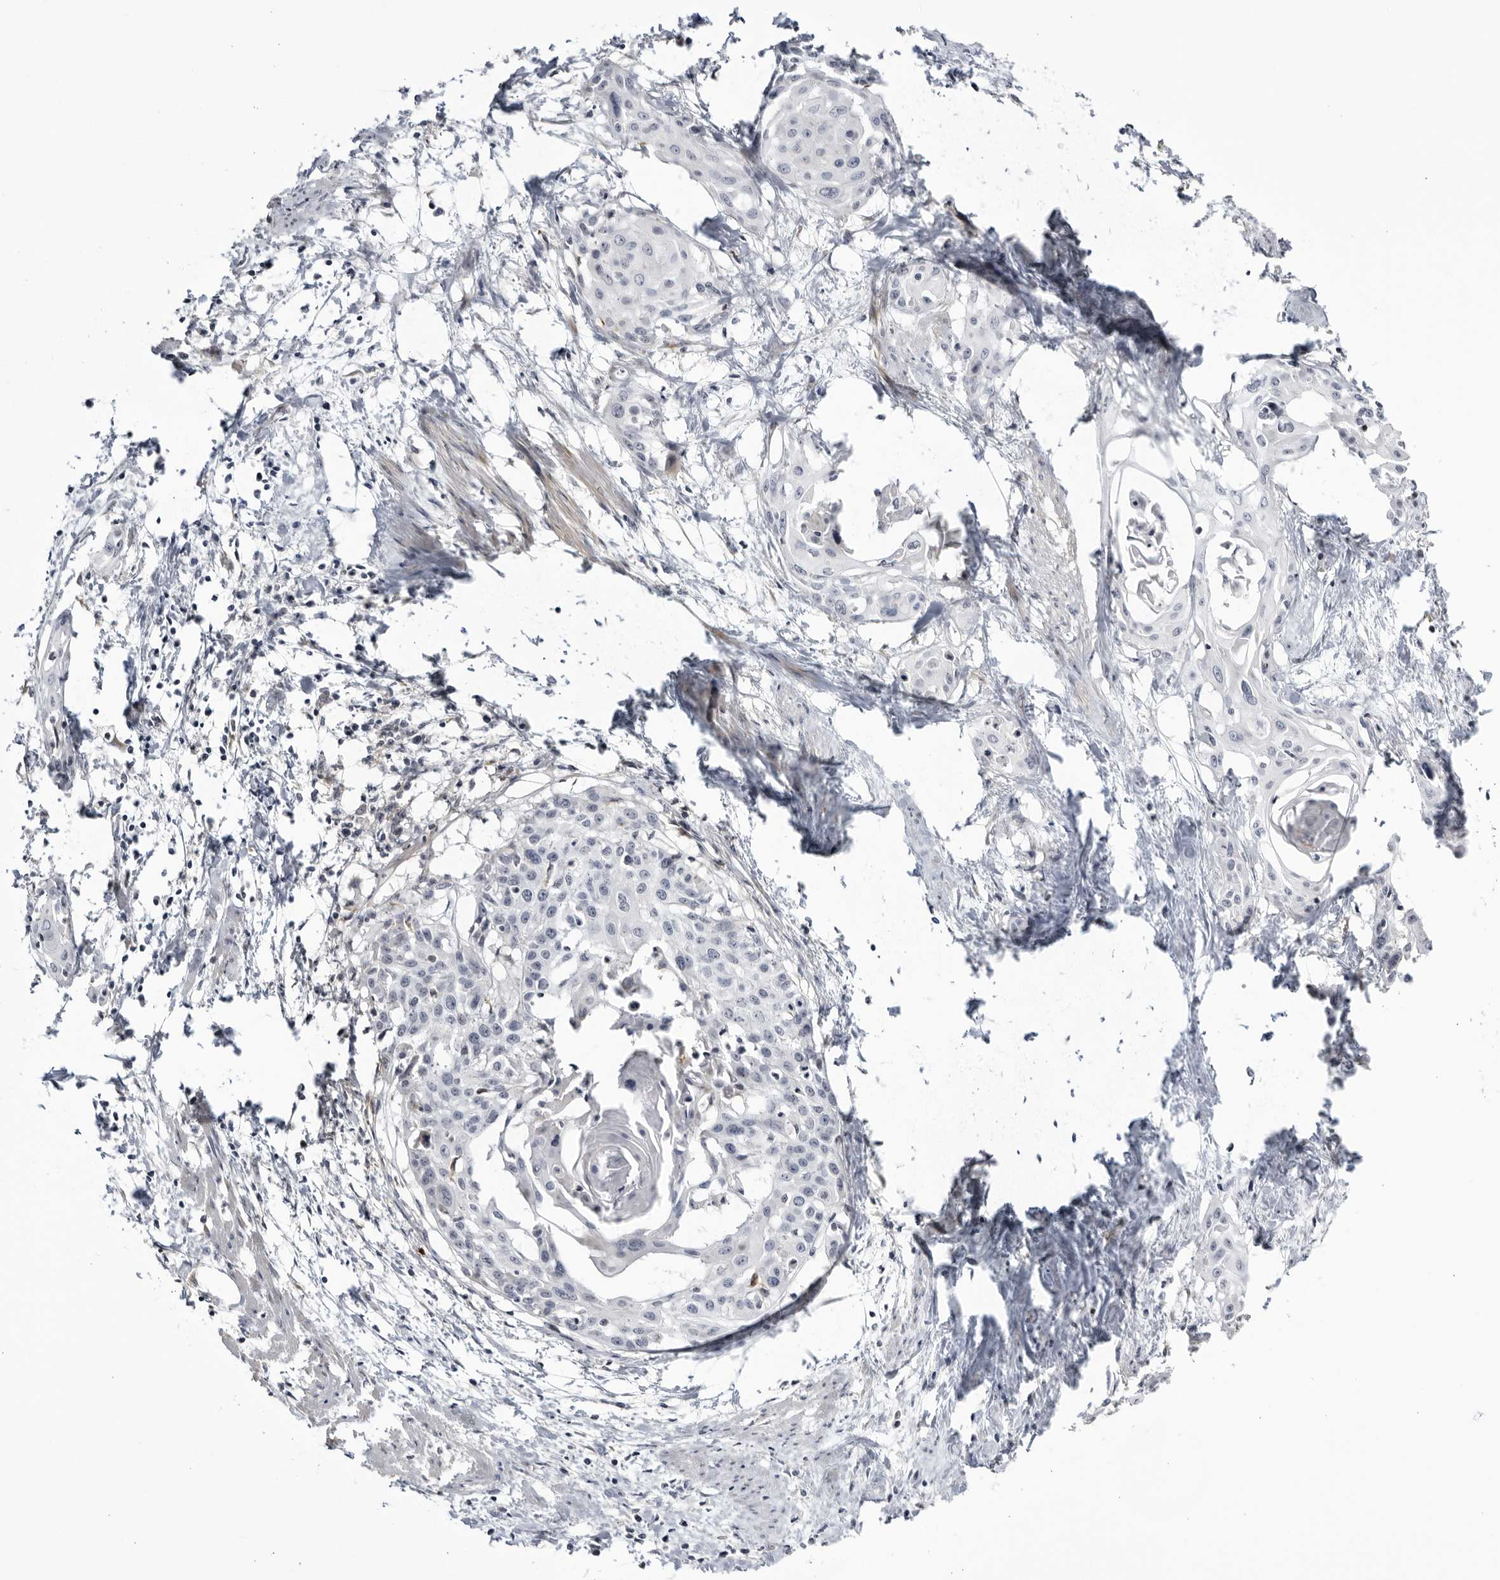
{"staining": {"intensity": "negative", "quantity": "none", "location": "none"}, "tissue": "cervical cancer", "cell_type": "Tumor cells", "image_type": "cancer", "snomed": [{"axis": "morphology", "description": "Squamous cell carcinoma, NOS"}, {"axis": "topography", "description": "Cervix"}], "caption": "High magnification brightfield microscopy of squamous cell carcinoma (cervical) stained with DAB (3,3'-diaminobenzidine) (brown) and counterstained with hematoxylin (blue): tumor cells show no significant staining. (DAB (3,3'-diaminobenzidine) IHC, high magnification).", "gene": "CNBD1", "patient": {"sex": "female", "age": 57}}